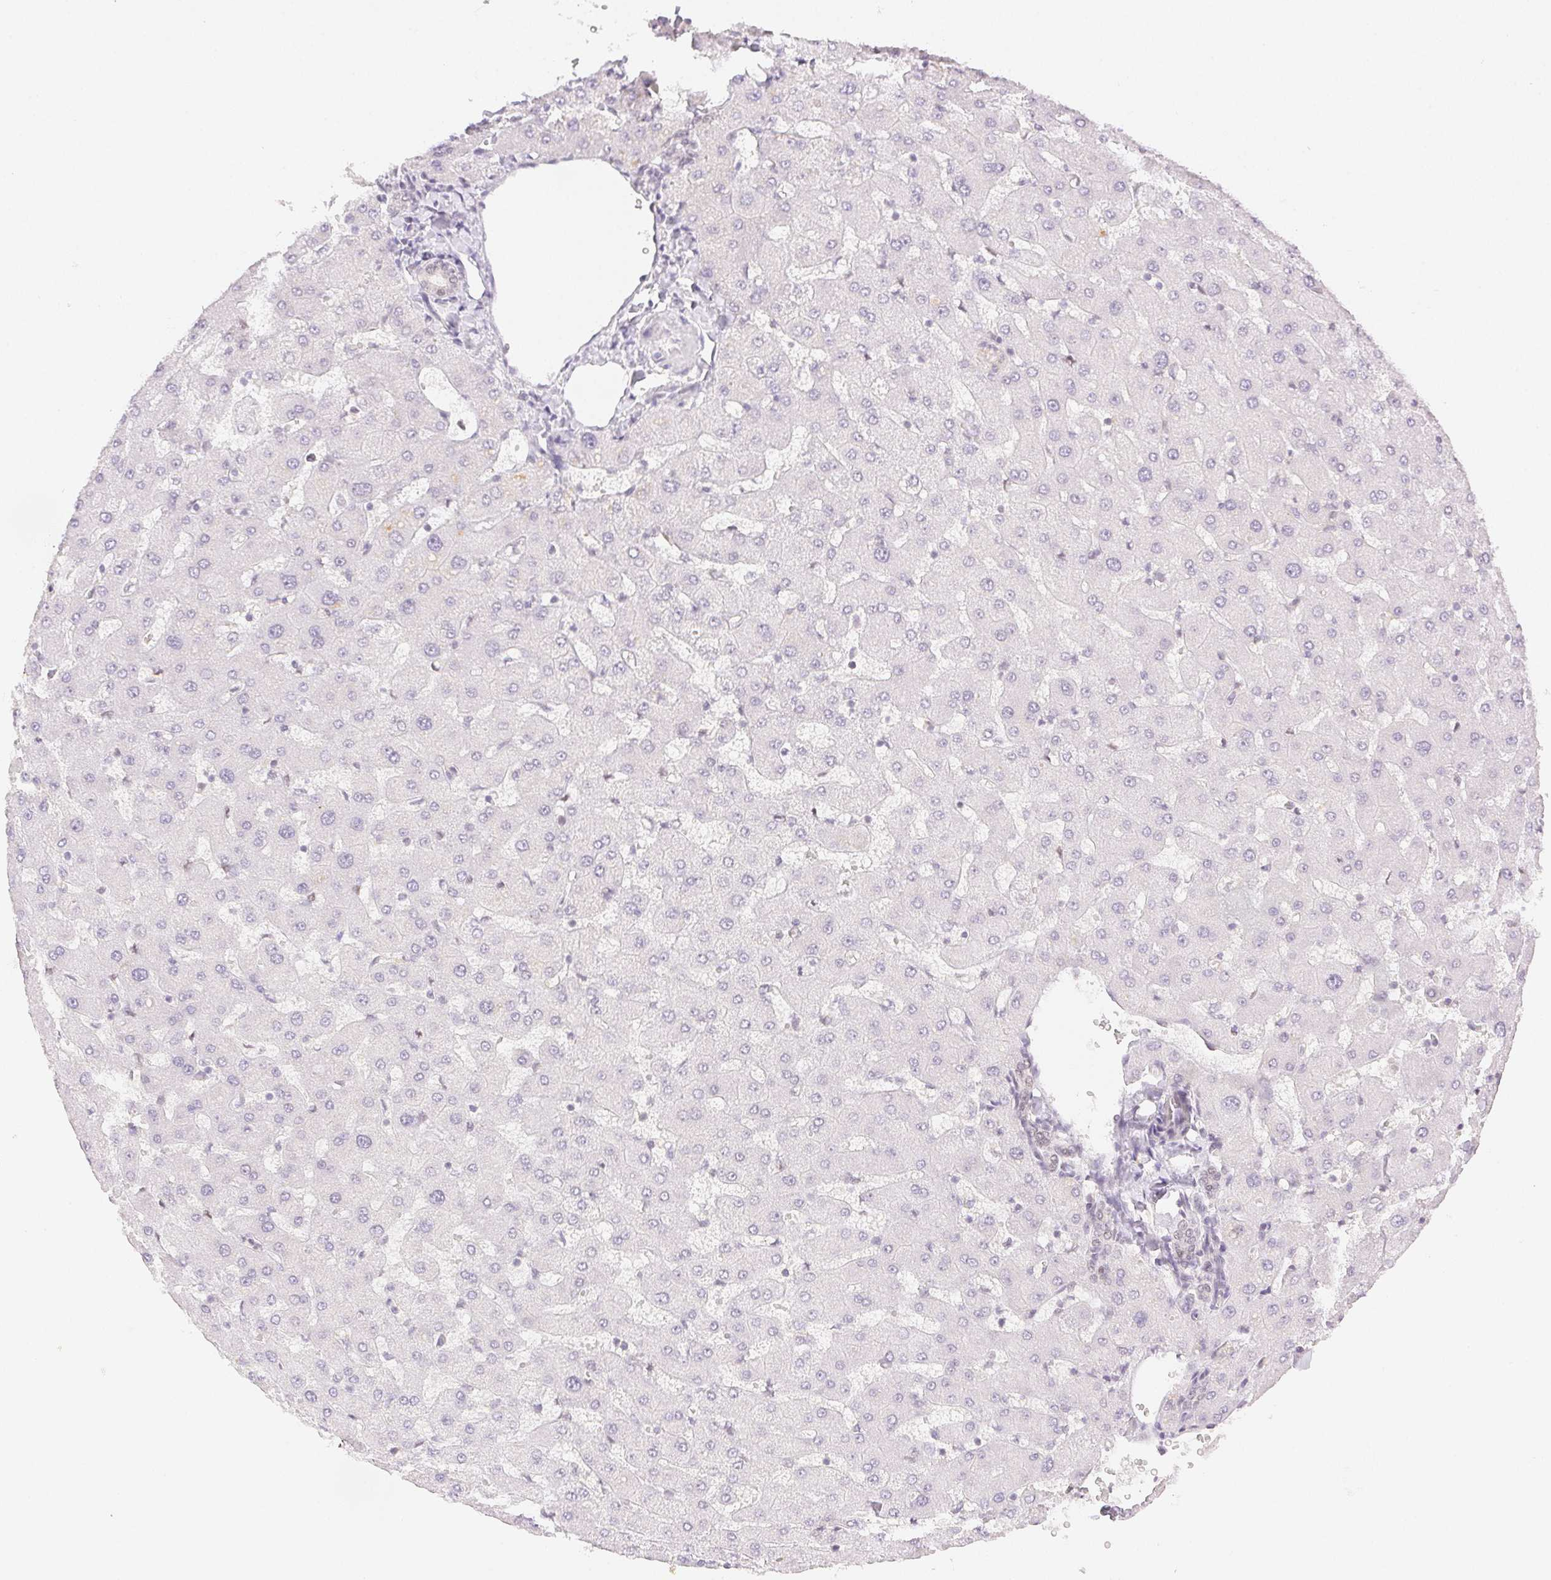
{"staining": {"intensity": "moderate", "quantity": "<25%", "location": "nuclear"}, "tissue": "liver", "cell_type": "Cholangiocytes", "image_type": "normal", "snomed": [{"axis": "morphology", "description": "Normal tissue, NOS"}, {"axis": "topography", "description": "Liver"}], "caption": "A low amount of moderate nuclear positivity is appreciated in approximately <25% of cholangiocytes in normal liver. (DAB (3,3'-diaminobenzidine) = brown stain, brightfield microscopy at high magnification).", "gene": "H2AZ1", "patient": {"sex": "female", "age": 63}}